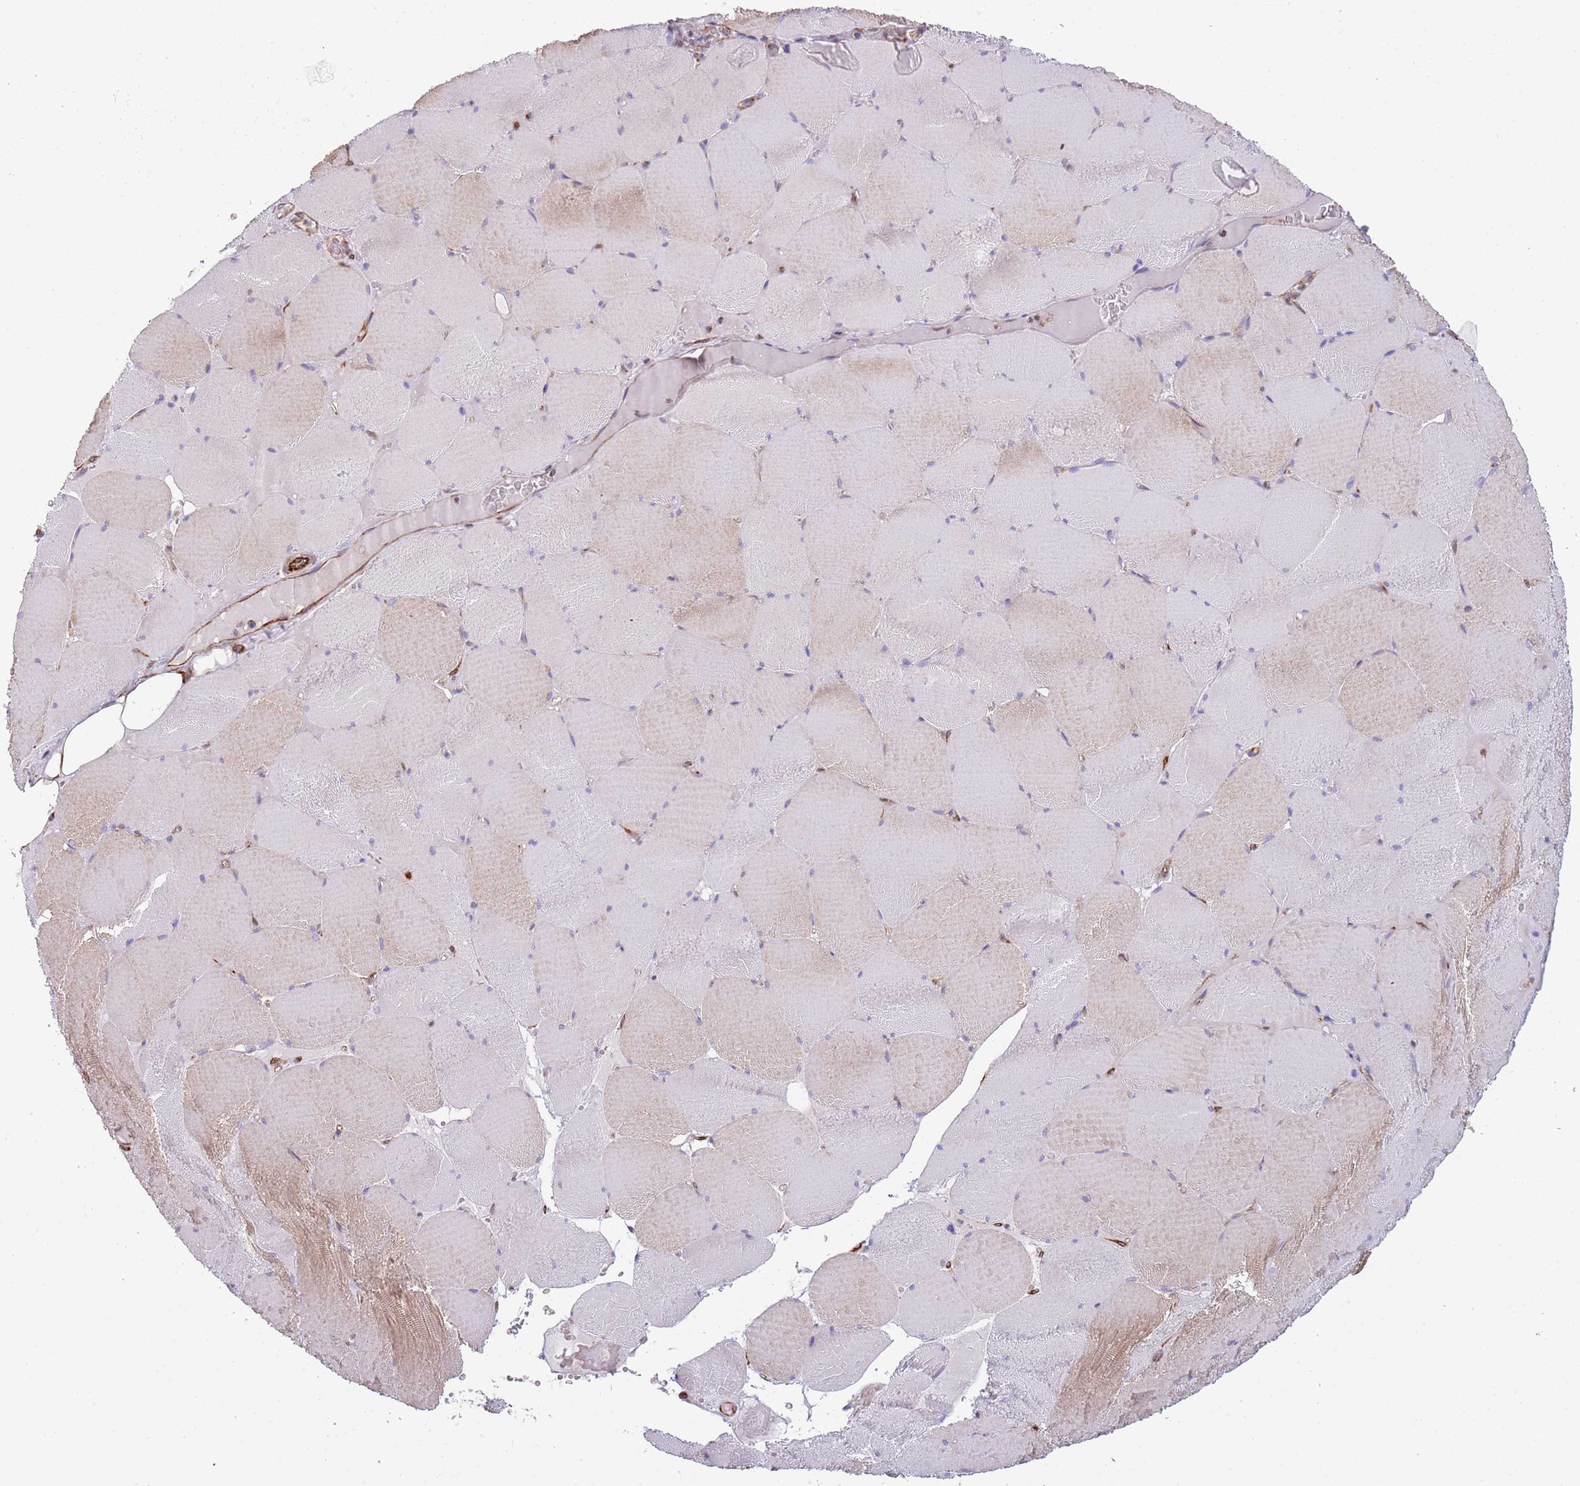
{"staining": {"intensity": "moderate", "quantity": "25%-75%", "location": "cytoplasmic/membranous"}, "tissue": "skeletal muscle", "cell_type": "Myocytes", "image_type": "normal", "snomed": [{"axis": "morphology", "description": "Normal tissue, NOS"}, {"axis": "topography", "description": "Skeletal muscle"}, {"axis": "topography", "description": "Head-Neck"}], "caption": "Myocytes demonstrate moderate cytoplasmic/membranous staining in about 25%-75% of cells in normal skeletal muscle. (Stains: DAB in brown, nuclei in blue, Microscopy: brightfield microscopy at high magnification).", "gene": "MOGAT1", "patient": {"sex": "male", "age": 66}}